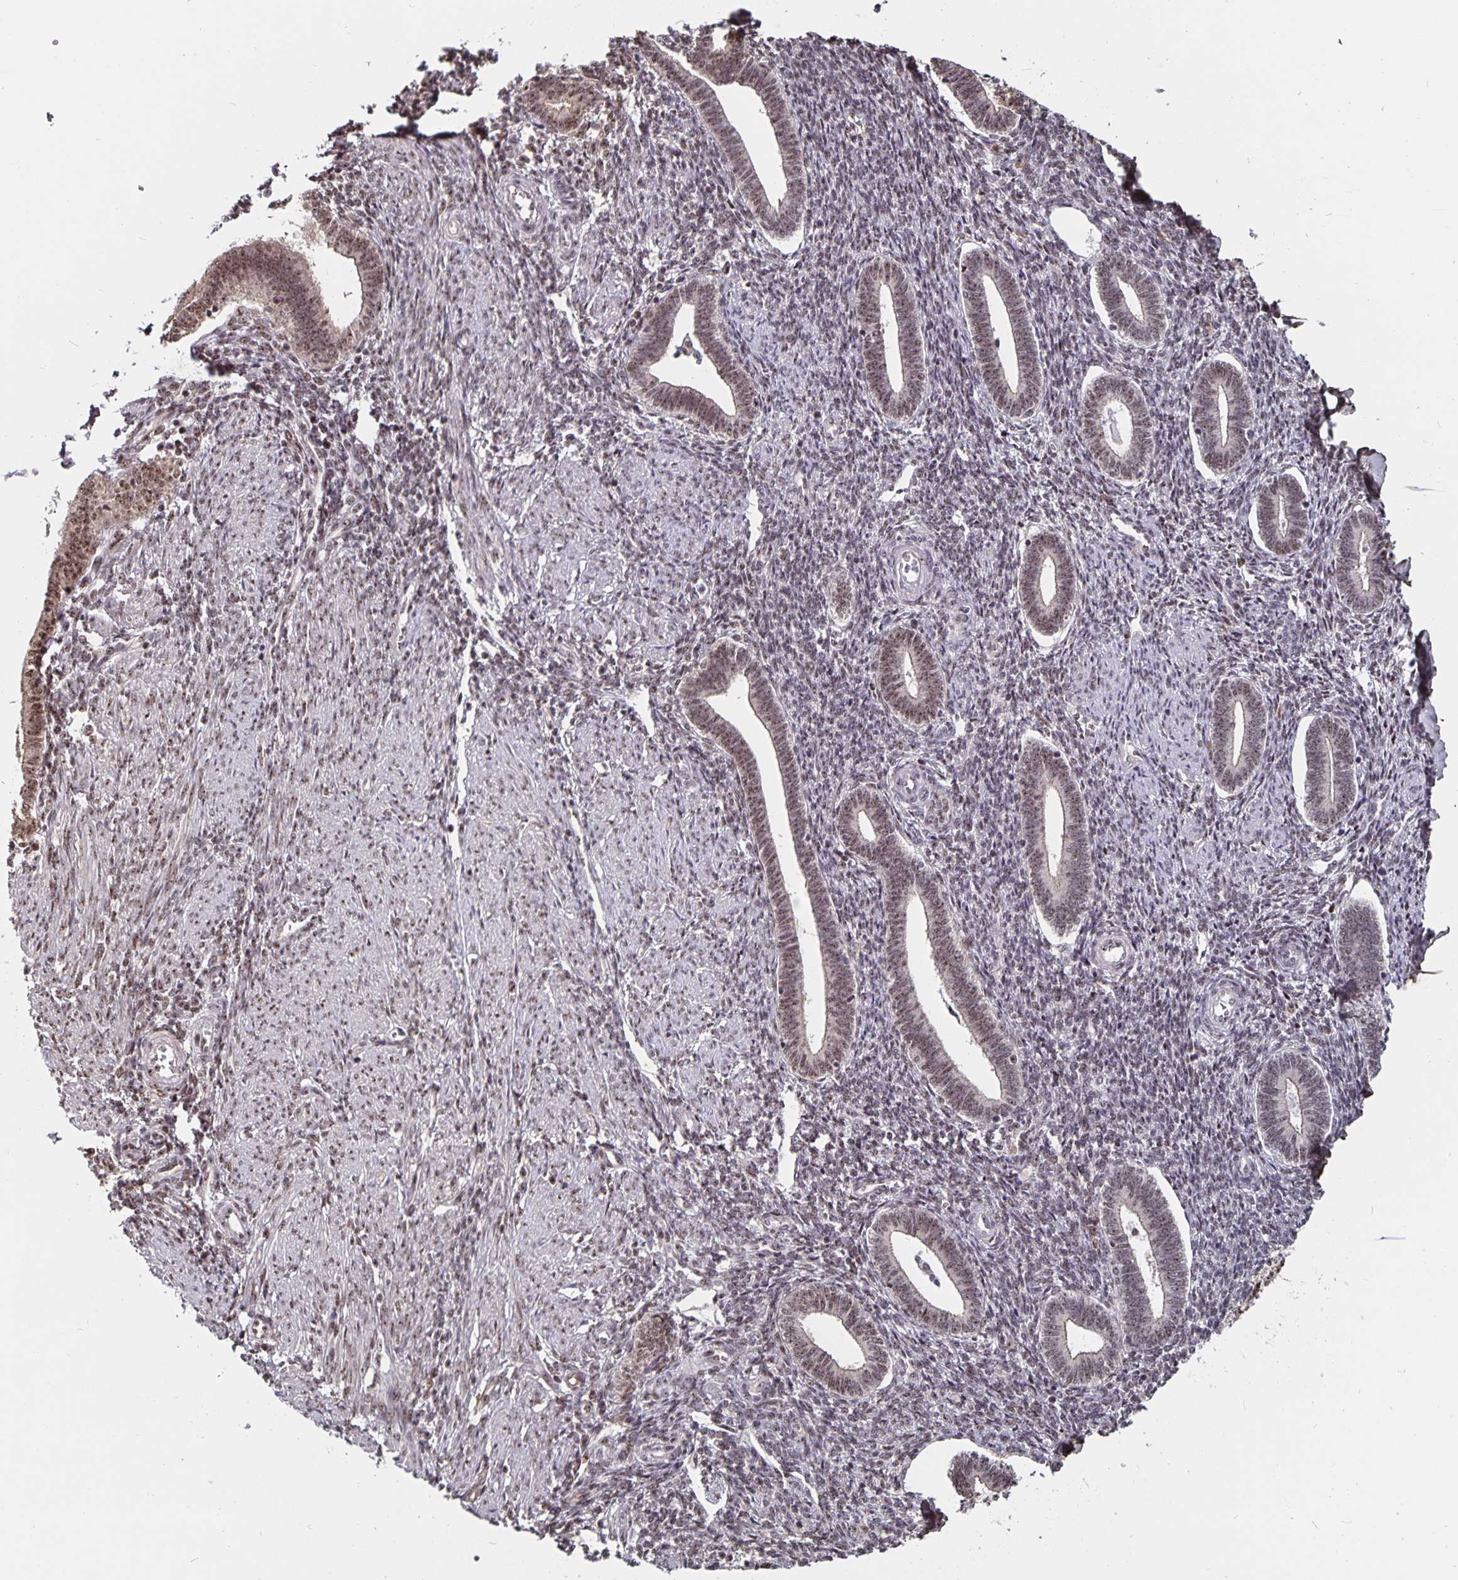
{"staining": {"intensity": "moderate", "quantity": ">75%", "location": "nuclear"}, "tissue": "endometrium", "cell_type": "Cells in endometrial stroma", "image_type": "normal", "snomed": [{"axis": "morphology", "description": "Normal tissue, NOS"}, {"axis": "topography", "description": "Endometrium"}], "caption": "Protein staining displays moderate nuclear expression in approximately >75% of cells in endometrial stroma in benign endometrium.", "gene": "LAS1L", "patient": {"sex": "female", "age": 42}}